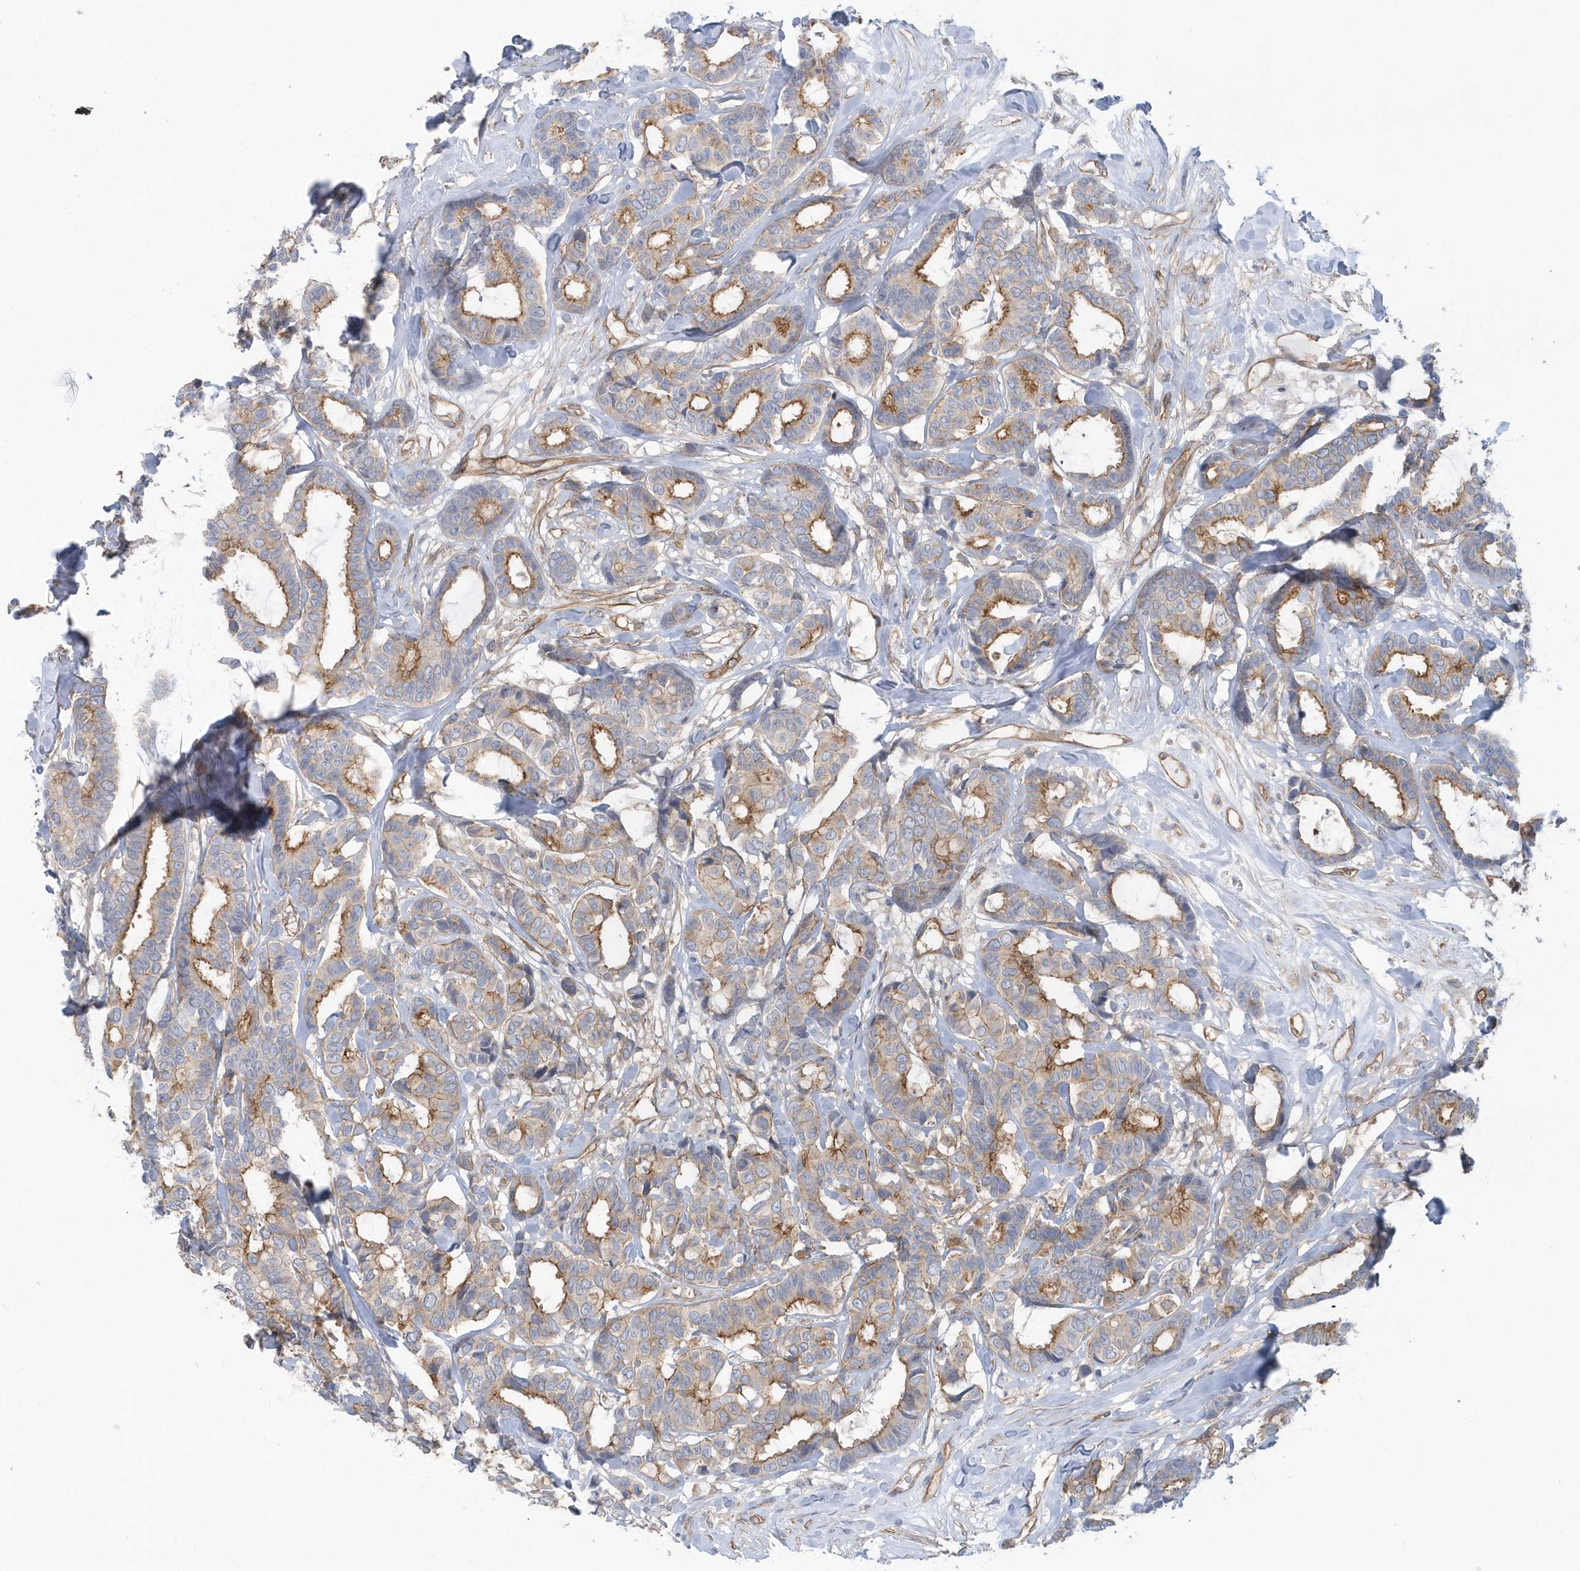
{"staining": {"intensity": "moderate", "quantity": "25%-75%", "location": "cytoplasmic/membranous"}, "tissue": "breast cancer", "cell_type": "Tumor cells", "image_type": "cancer", "snomed": [{"axis": "morphology", "description": "Duct carcinoma"}, {"axis": "topography", "description": "Breast"}], "caption": "Immunohistochemical staining of breast cancer (intraductal carcinoma) demonstrates moderate cytoplasmic/membranous protein expression in approximately 25%-75% of tumor cells.", "gene": "RAI14", "patient": {"sex": "female", "age": 87}}